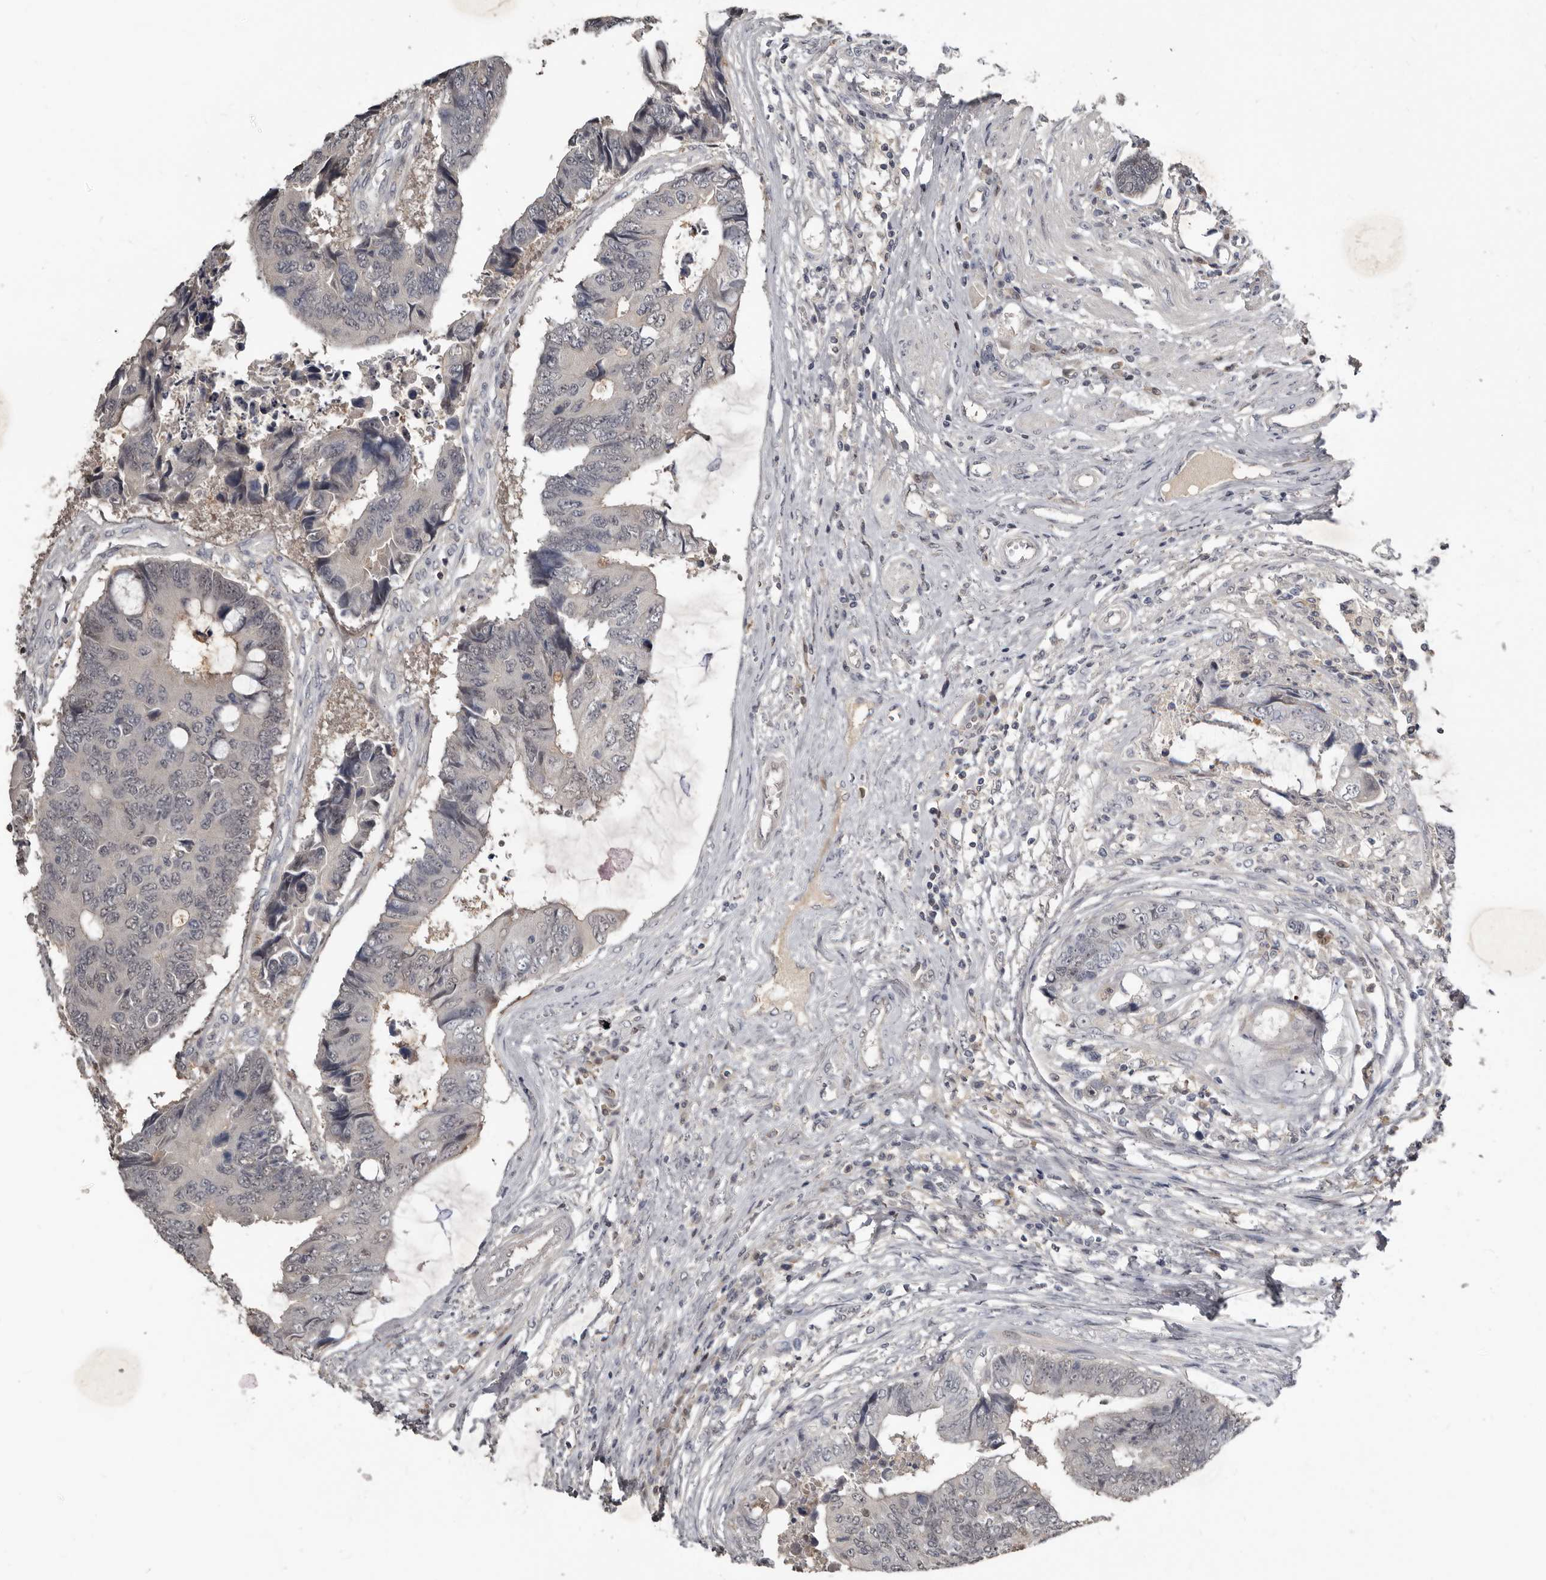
{"staining": {"intensity": "negative", "quantity": "none", "location": "none"}, "tissue": "colorectal cancer", "cell_type": "Tumor cells", "image_type": "cancer", "snomed": [{"axis": "morphology", "description": "Adenocarcinoma, NOS"}, {"axis": "topography", "description": "Rectum"}], "caption": "Immunohistochemistry (IHC) micrograph of neoplastic tissue: colorectal cancer stained with DAB (3,3'-diaminobenzidine) displays no significant protein staining in tumor cells.", "gene": "RBKS", "patient": {"sex": "male", "age": 84}}